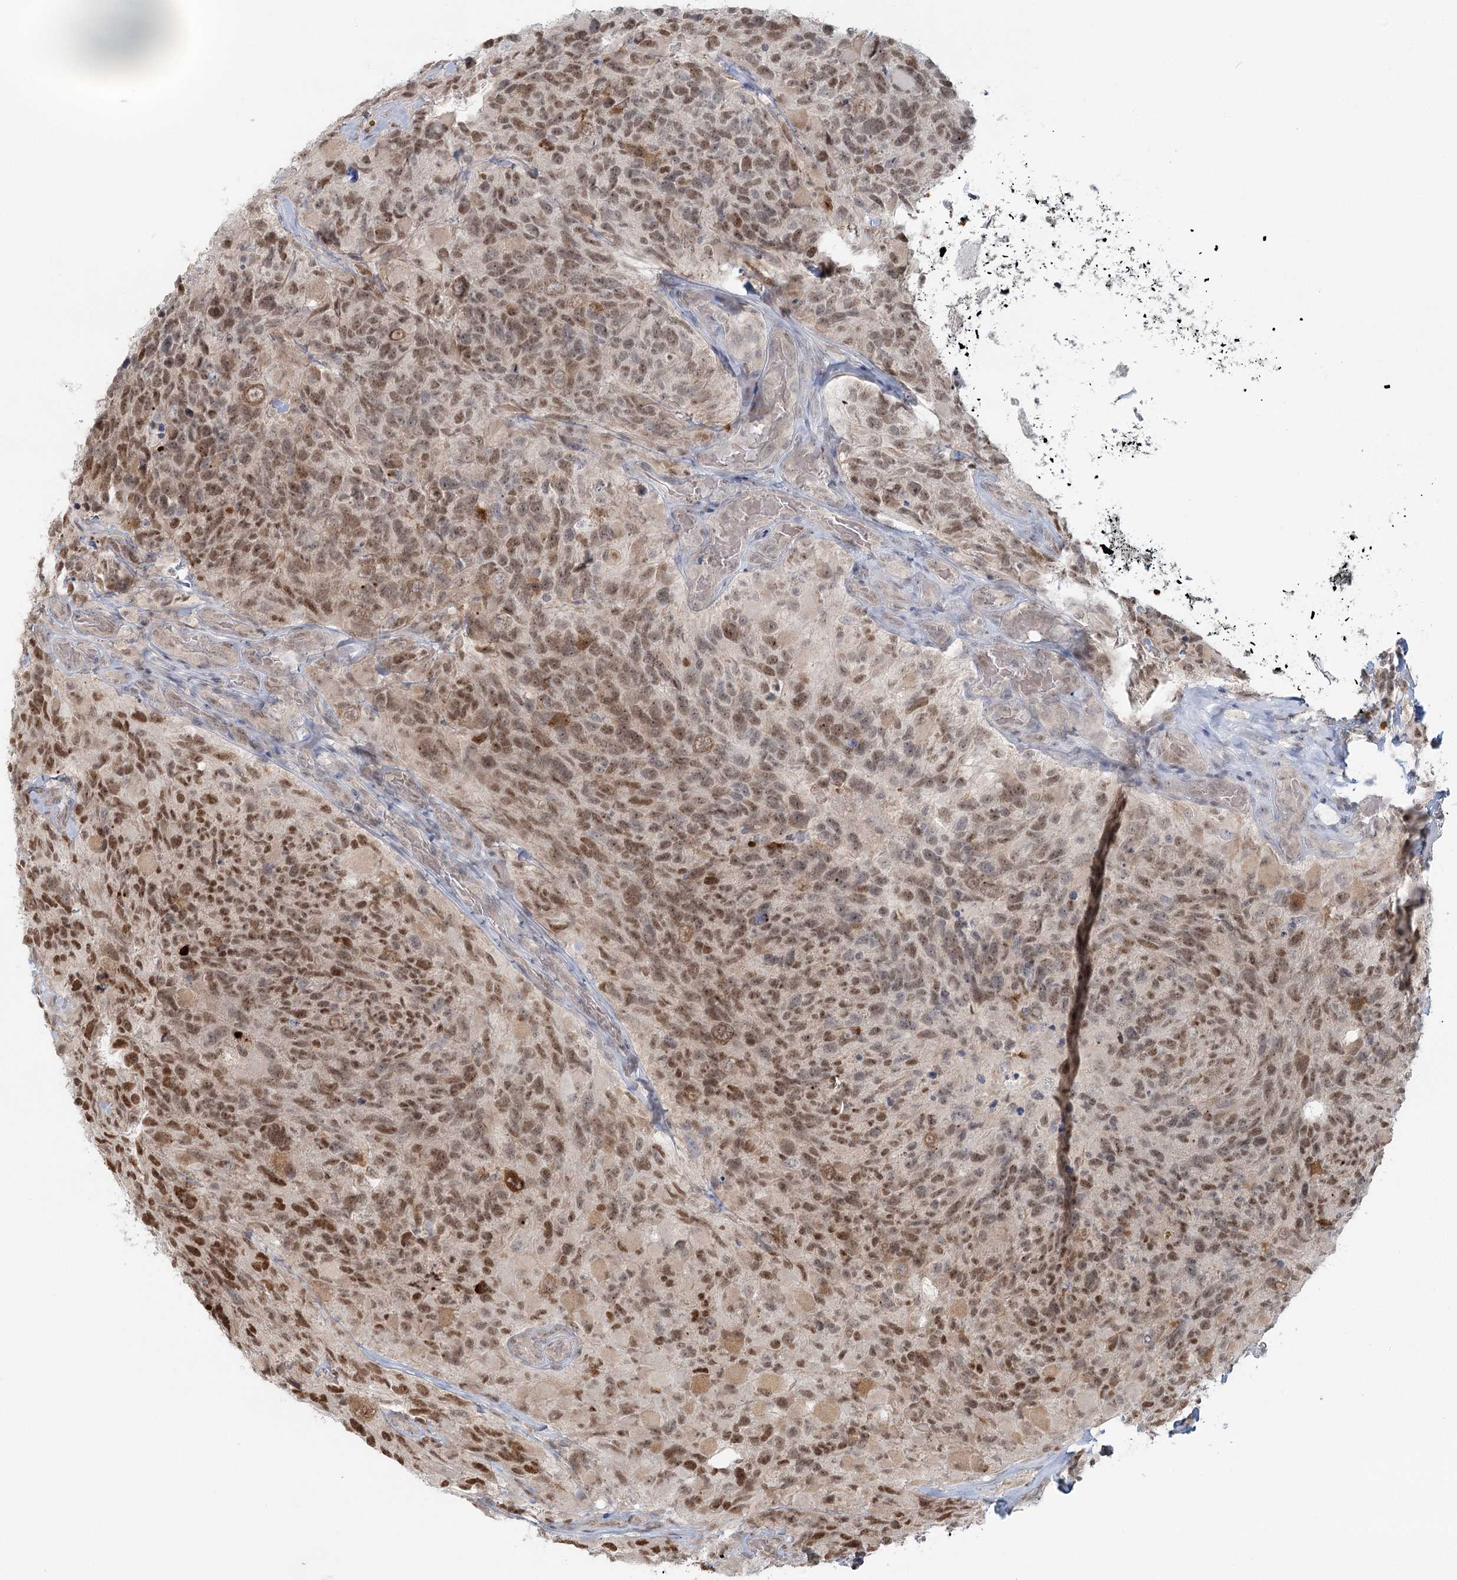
{"staining": {"intensity": "moderate", "quantity": ">75%", "location": "nuclear"}, "tissue": "glioma", "cell_type": "Tumor cells", "image_type": "cancer", "snomed": [{"axis": "morphology", "description": "Glioma, malignant, High grade"}, {"axis": "topography", "description": "Brain"}], "caption": "The immunohistochemical stain shows moderate nuclear staining in tumor cells of high-grade glioma (malignant) tissue.", "gene": "R3HCC1L", "patient": {"sex": "male", "age": 69}}